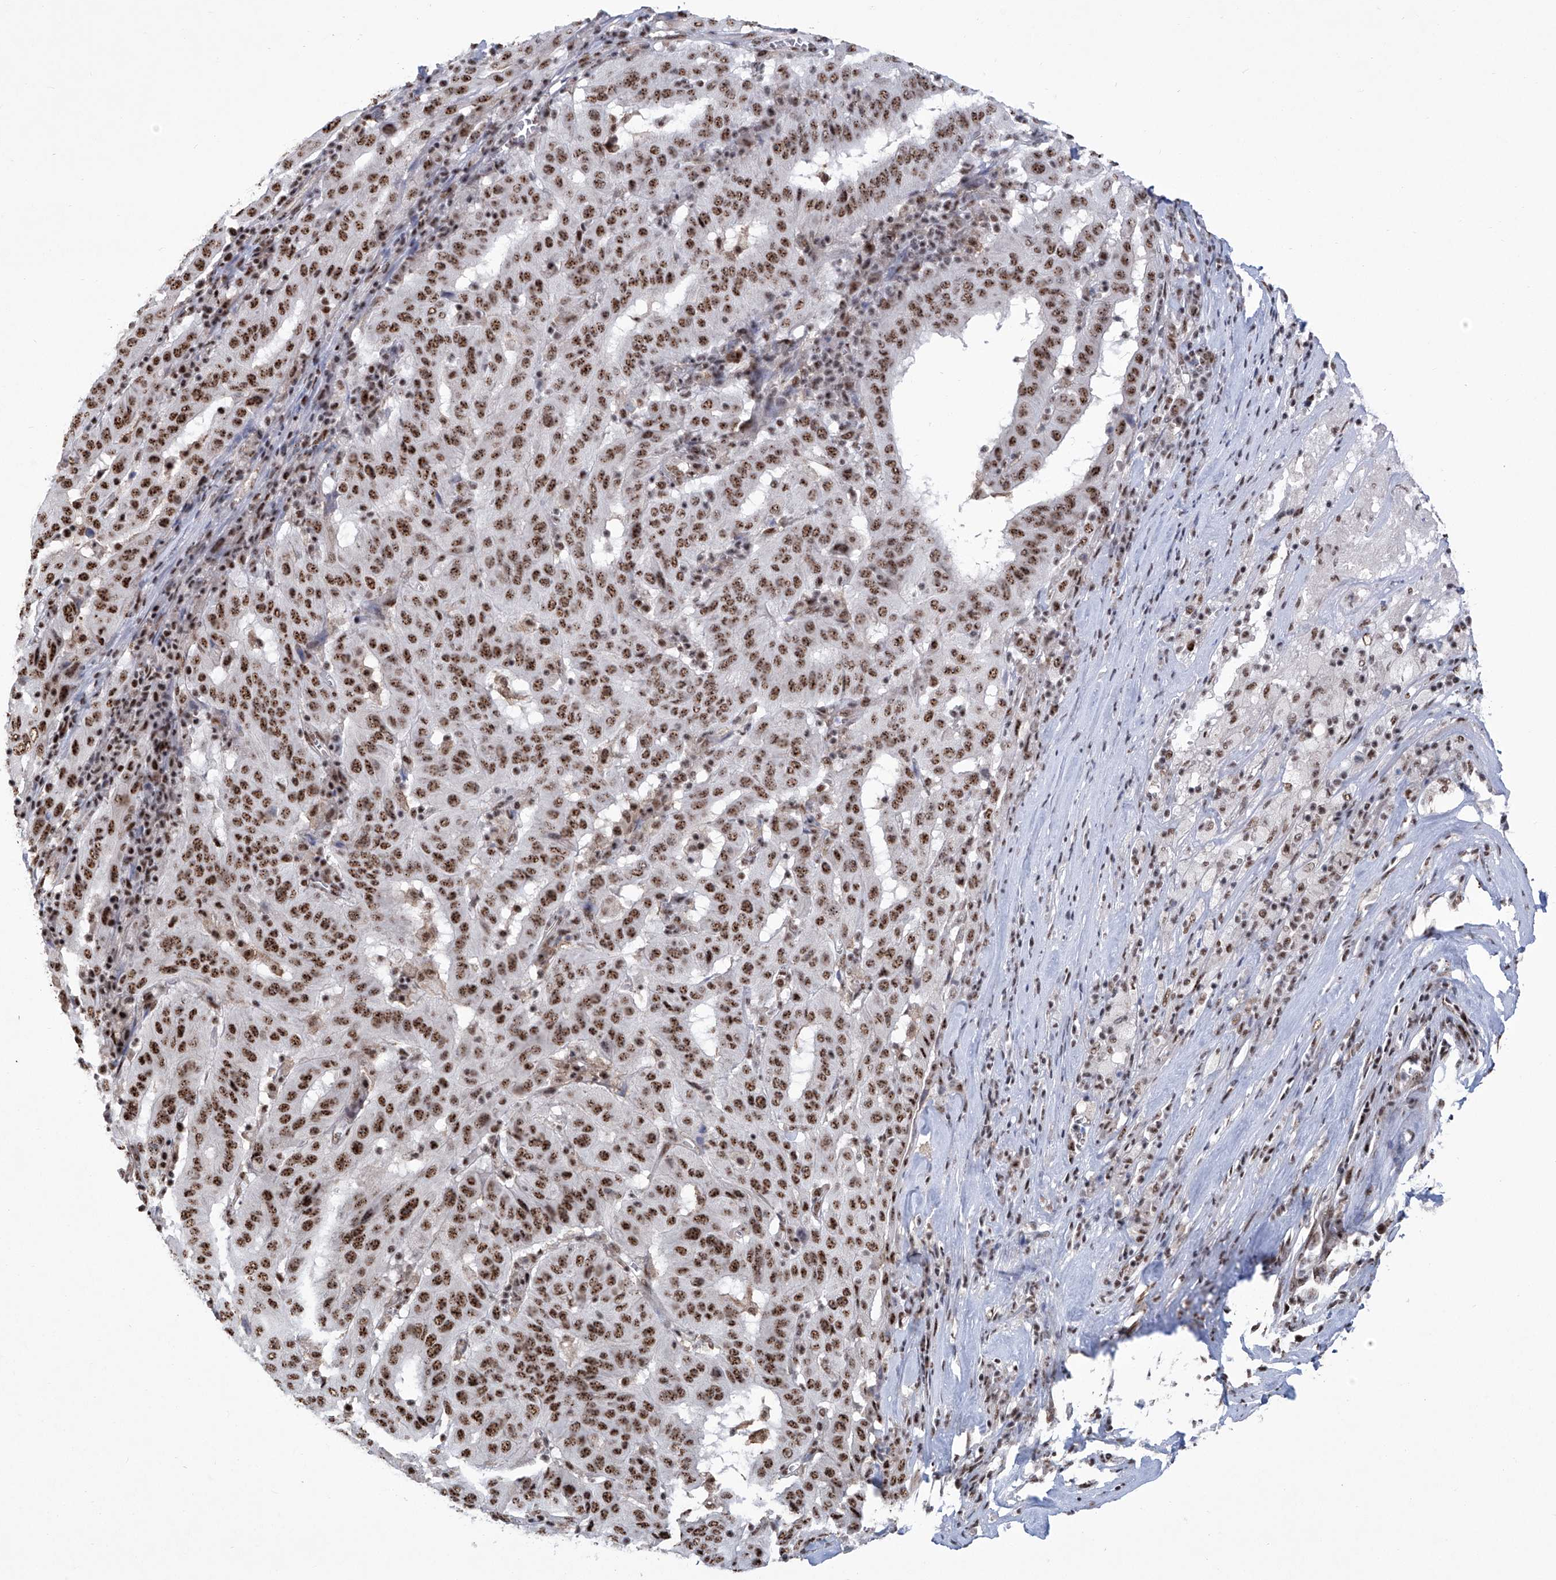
{"staining": {"intensity": "strong", "quantity": ">75%", "location": "nuclear"}, "tissue": "pancreatic cancer", "cell_type": "Tumor cells", "image_type": "cancer", "snomed": [{"axis": "morphology", "description": "Adenocarcinoma, NOS"}, {"axis": "topography", "description": "Pancreas"}], "caption": "Pancreatic adenocarcinoma stained with DAB (3,3'-diaminobenzidine) immunohistochemistry shows high levels of strong nuclear staining in approximately >75% of tumor cells.", "gene": "FBXL4", "patient": {"sex": "male", "age": 63}}